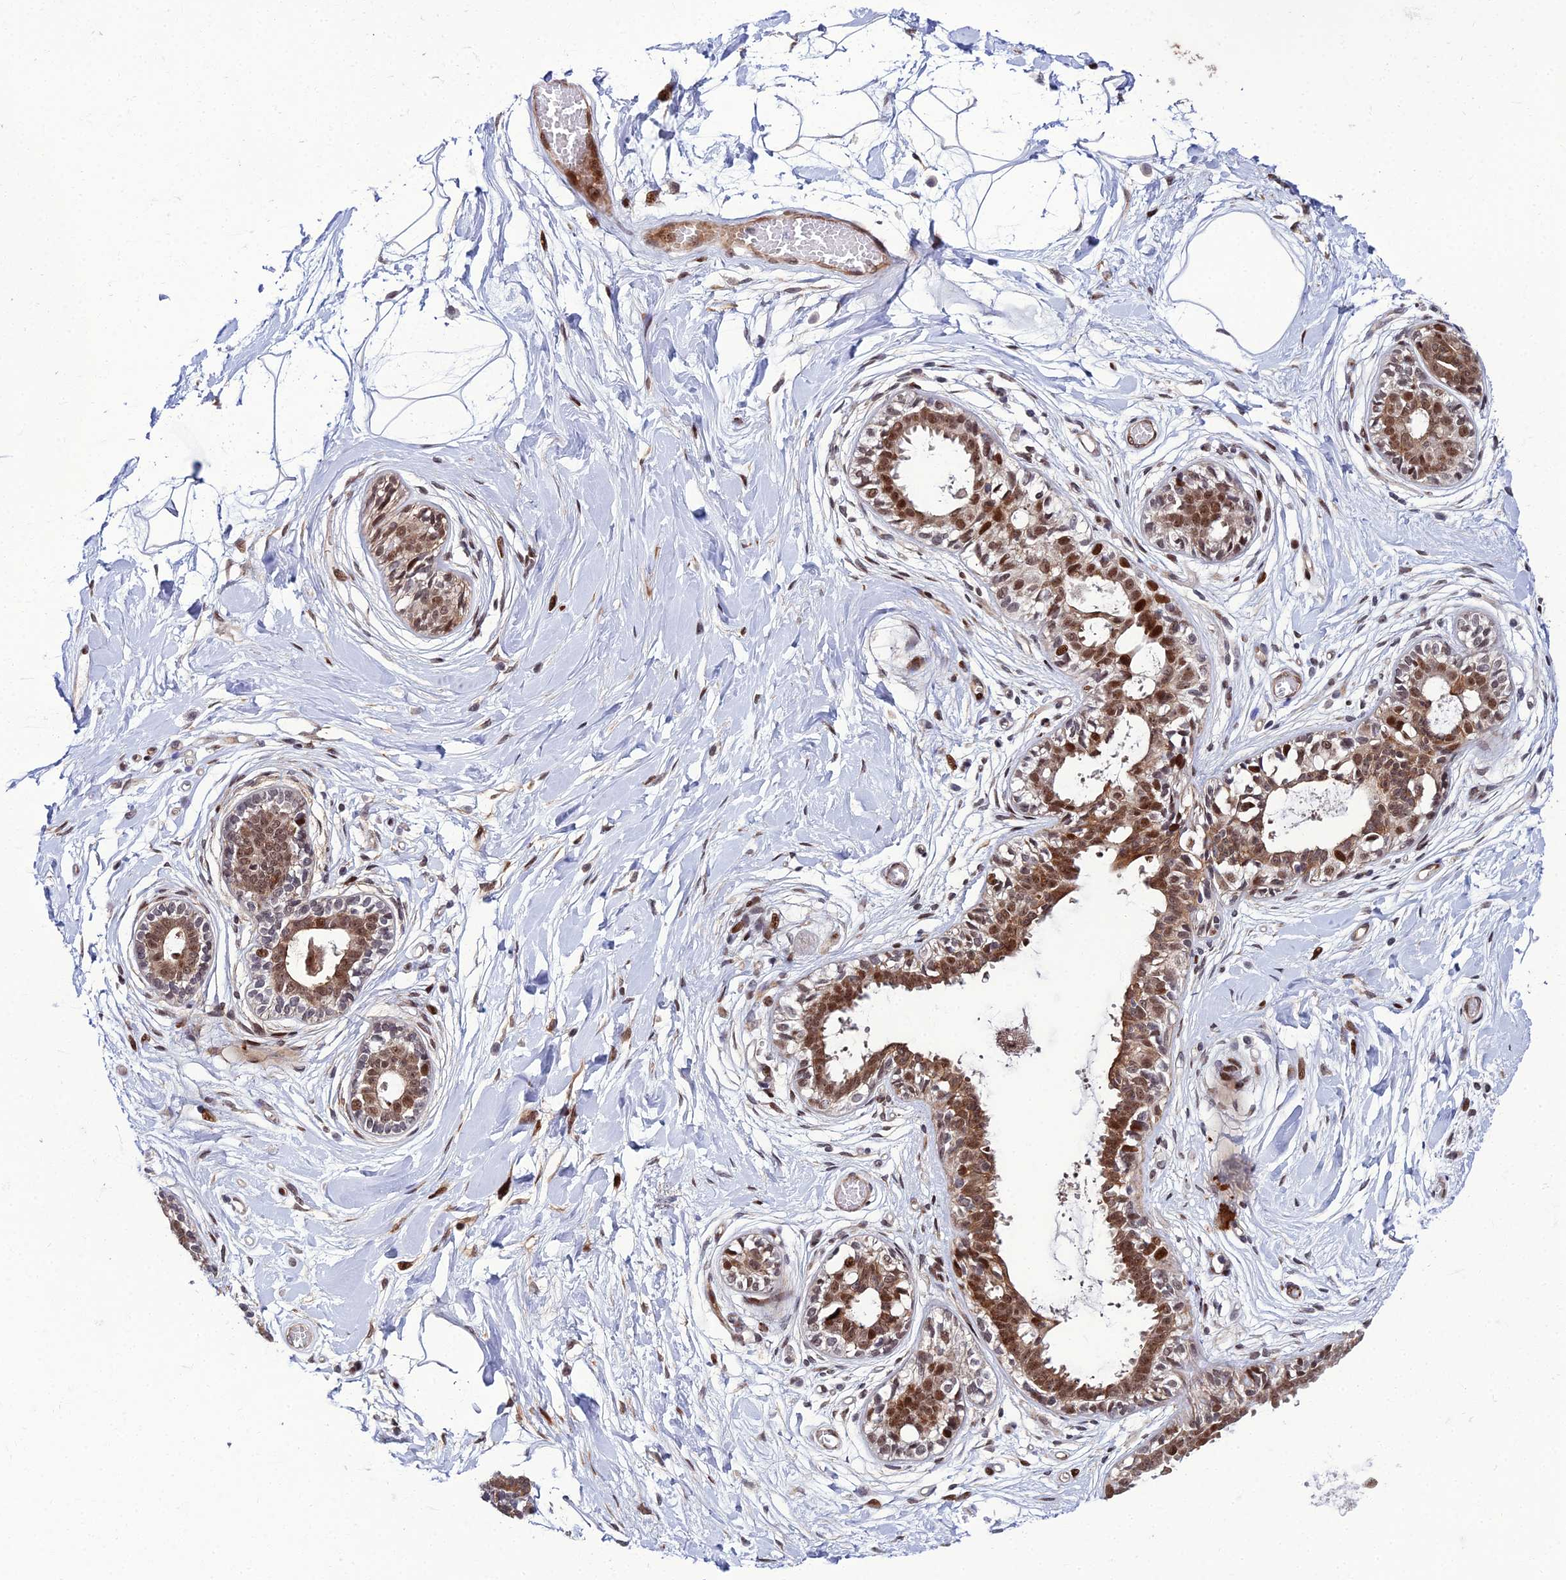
{"staining": {"intensity": "negative", "quantity": "none", "location": "none"}, "tissue": "breast", "cell_type": "Adipocytes", "image_type": "normal", "snomed": [{"axis": "morphology", "description": "Normal tissue, NOS"}, {"axis": "topography", "description": "Breast"}], "caption": "Breast stained for a protein using immunohistochemistry (IHC) exhibits no positivity adipocytes.", "gene": "ZNF668", "patient": {"sex": "female", "age": 45}}